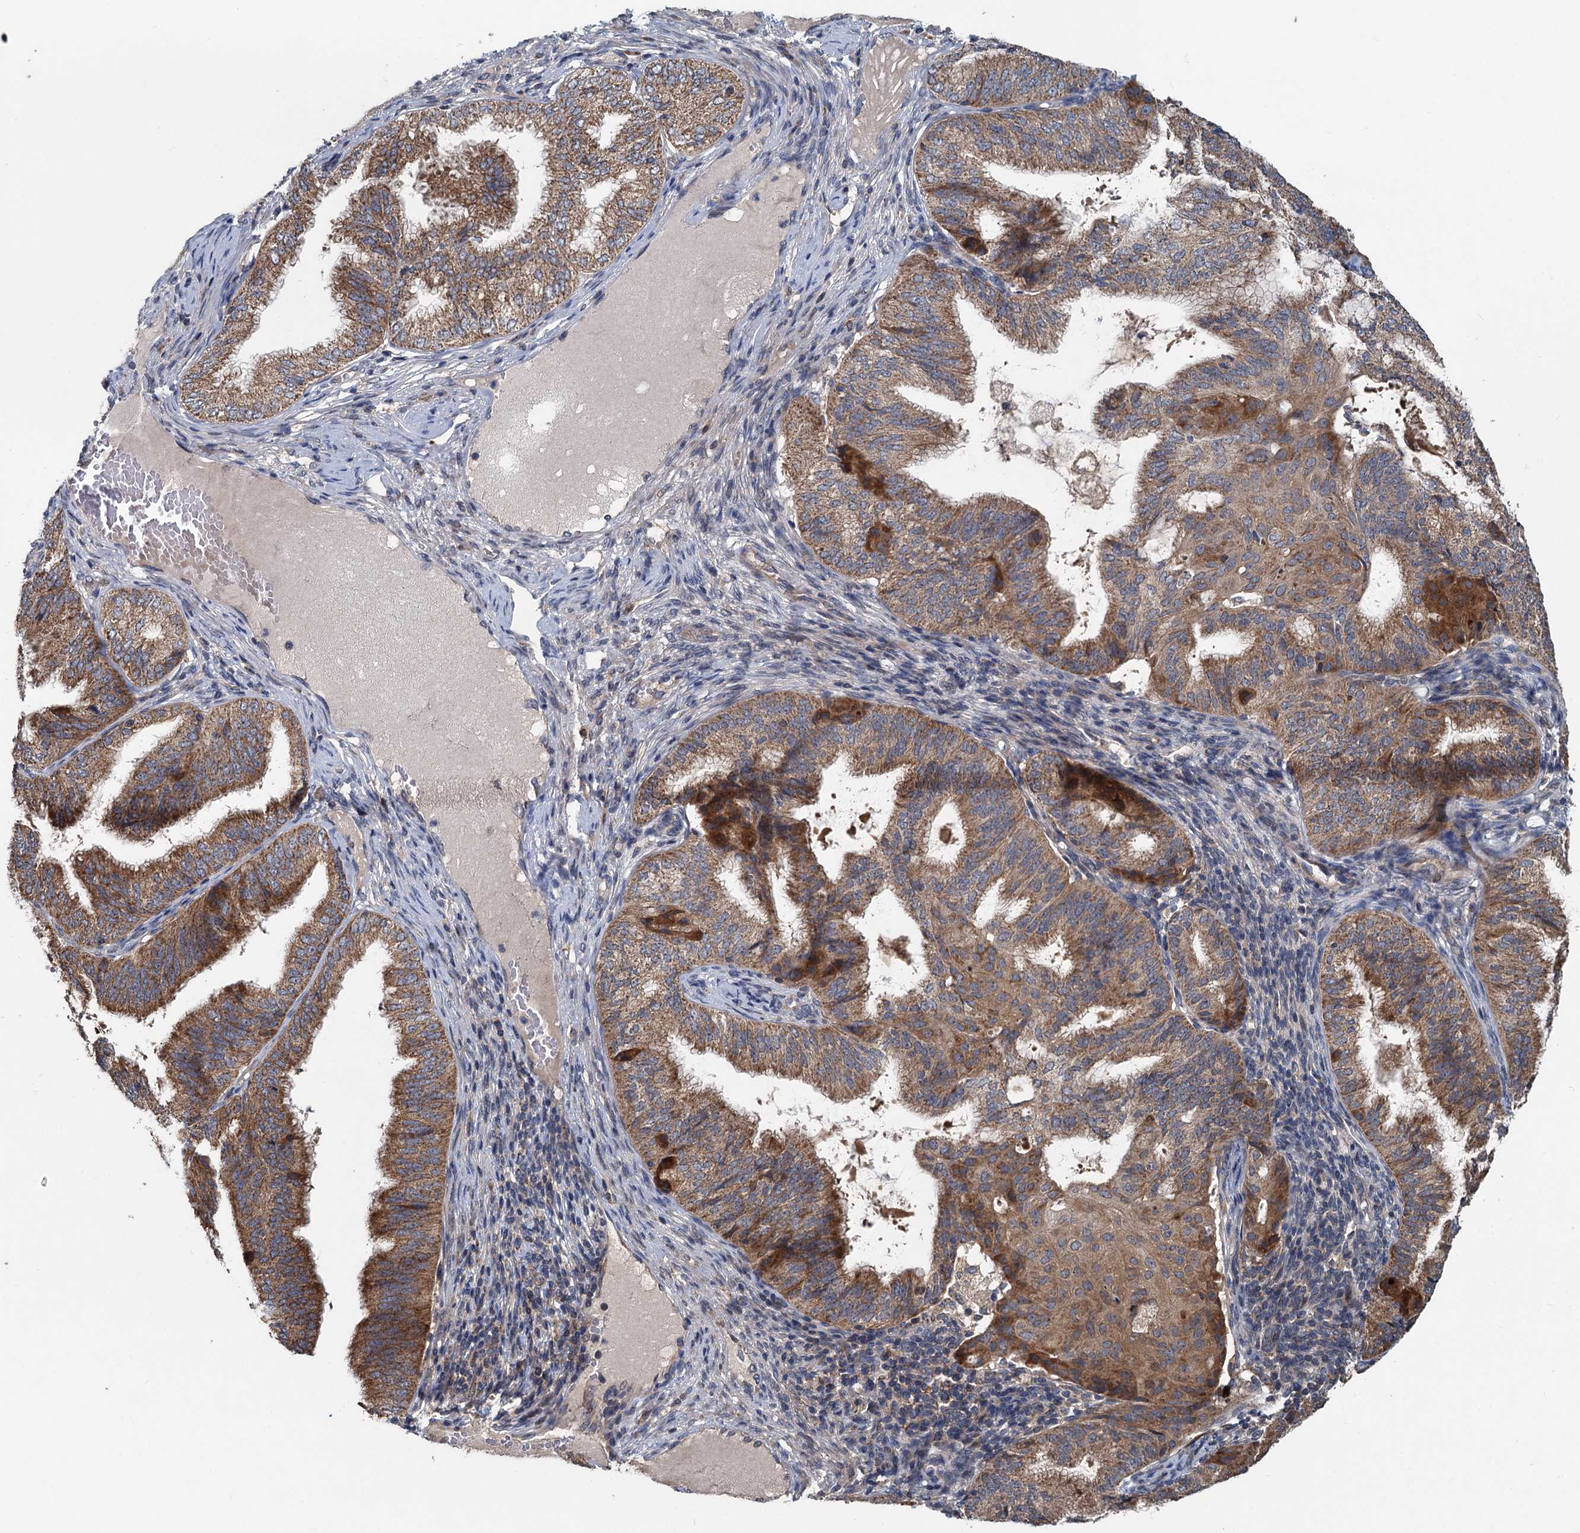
{"staining": {"intensity": "moderate", "quantity": ">75%", "location": "cytoplasmic/membranous"}, "tissue": "endometrial cancer", "cell_type": "Tumor cells", "image_type": "cancer", "snomed": [{"axis": "morphology", "description": "Adenocarcinoma, NOS"}, {"axis": "topography", "description": "Endometrium"}], "caption": "Immunohistochemical staining of endometrial adenocarcinoma exhibits medium levels of moderate cytoplasmic/membranous staining in about >75% of tumor cells.", "gene": "OTUB1", "patient": {"sex": "female", "age": 49}}